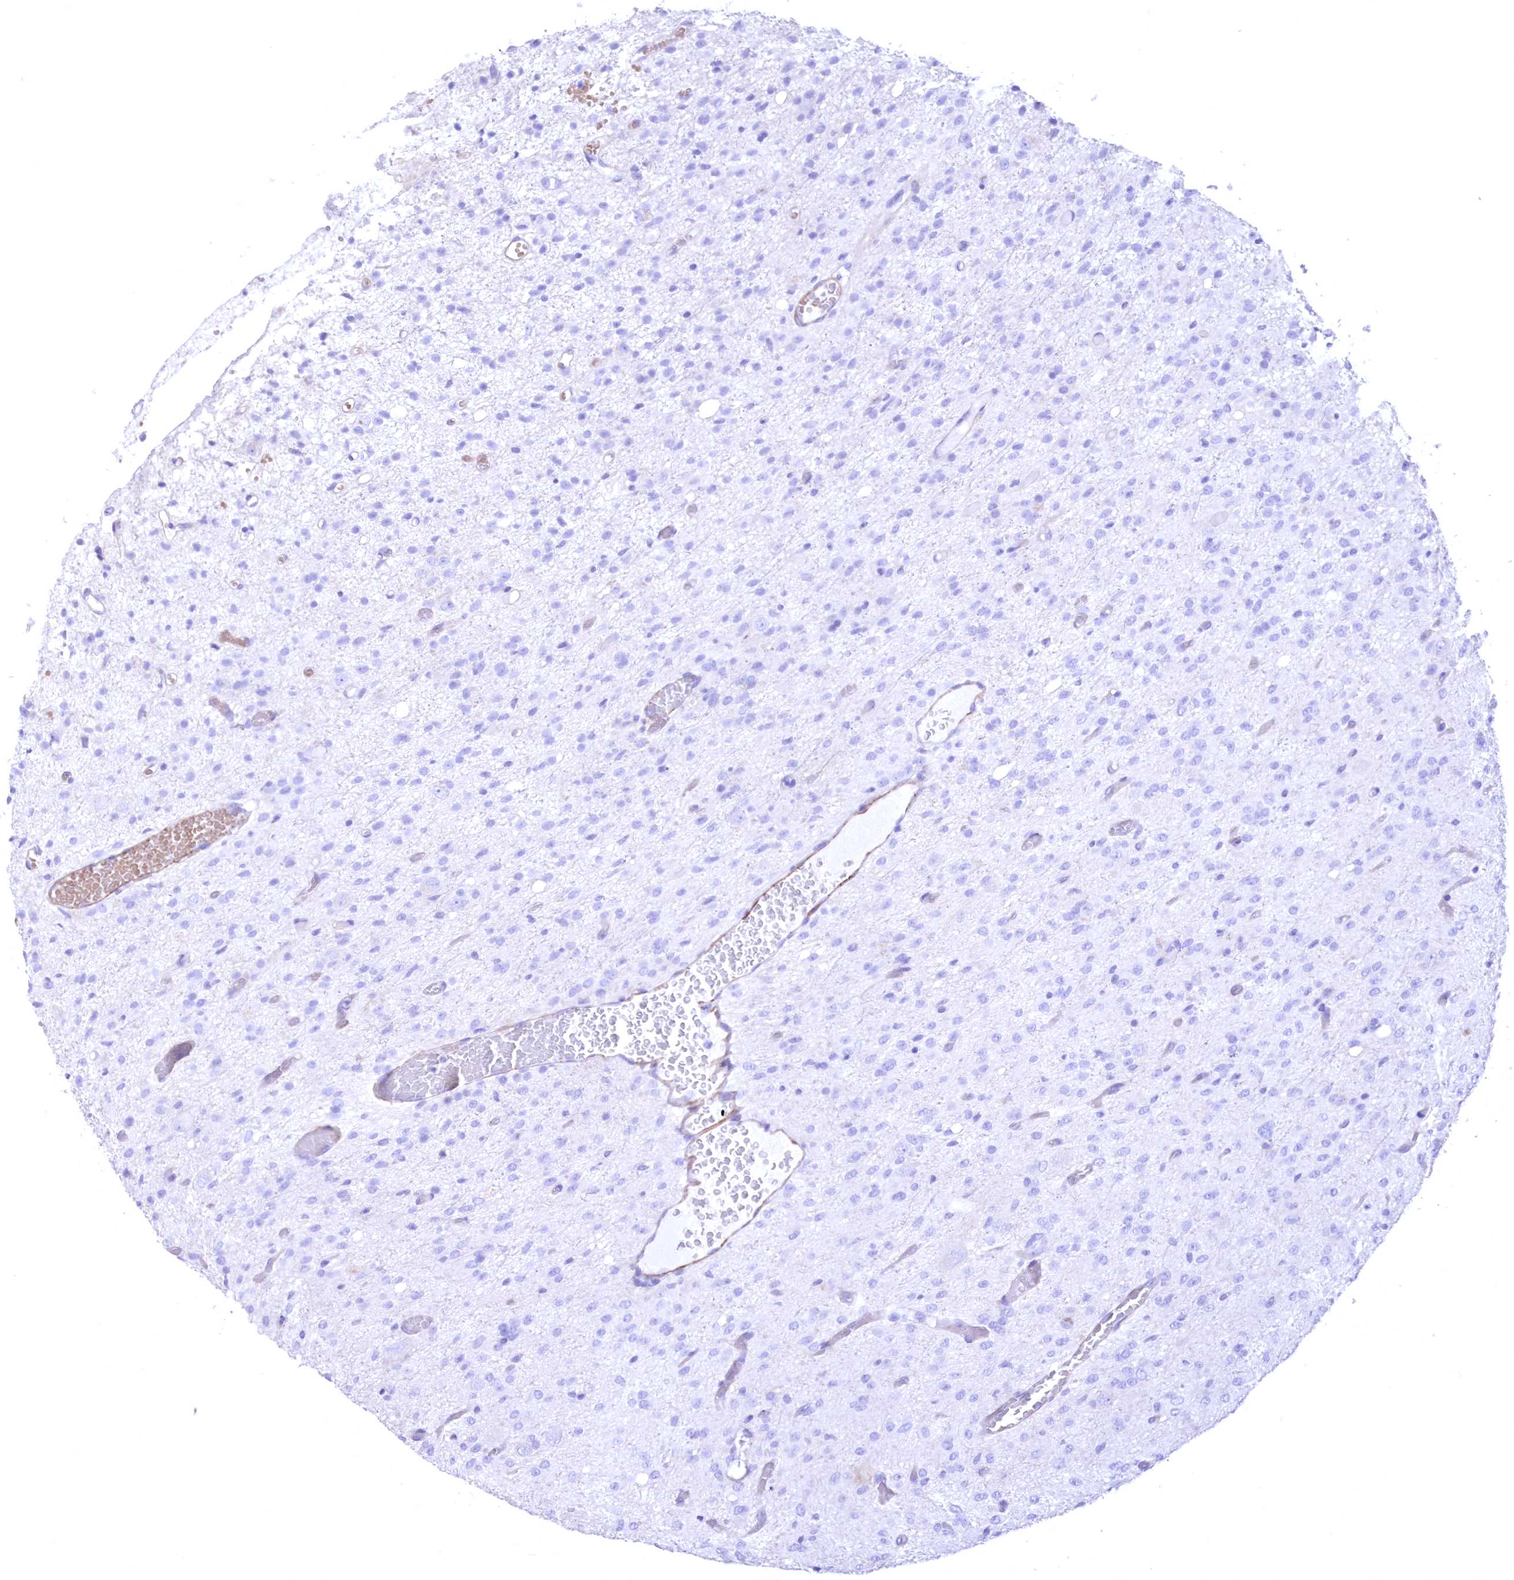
{"staining": {"intensity": "negative", "quantity": "none", "location": "none"}, "tissue": "glioma", "cell_type": "Tumor cells", "image_type": "cancer", "snomed": [{"axis": "morphology", "description": "Glioma, malignant, High grade"}, {"axis": "topography", "description": "Brain"}], "caption": "This is an IHC photomicrograph of glioma. There is no staining in tumor cells.", "gene": "WDR74", "patient": {"sex": "female", "age": 59}}